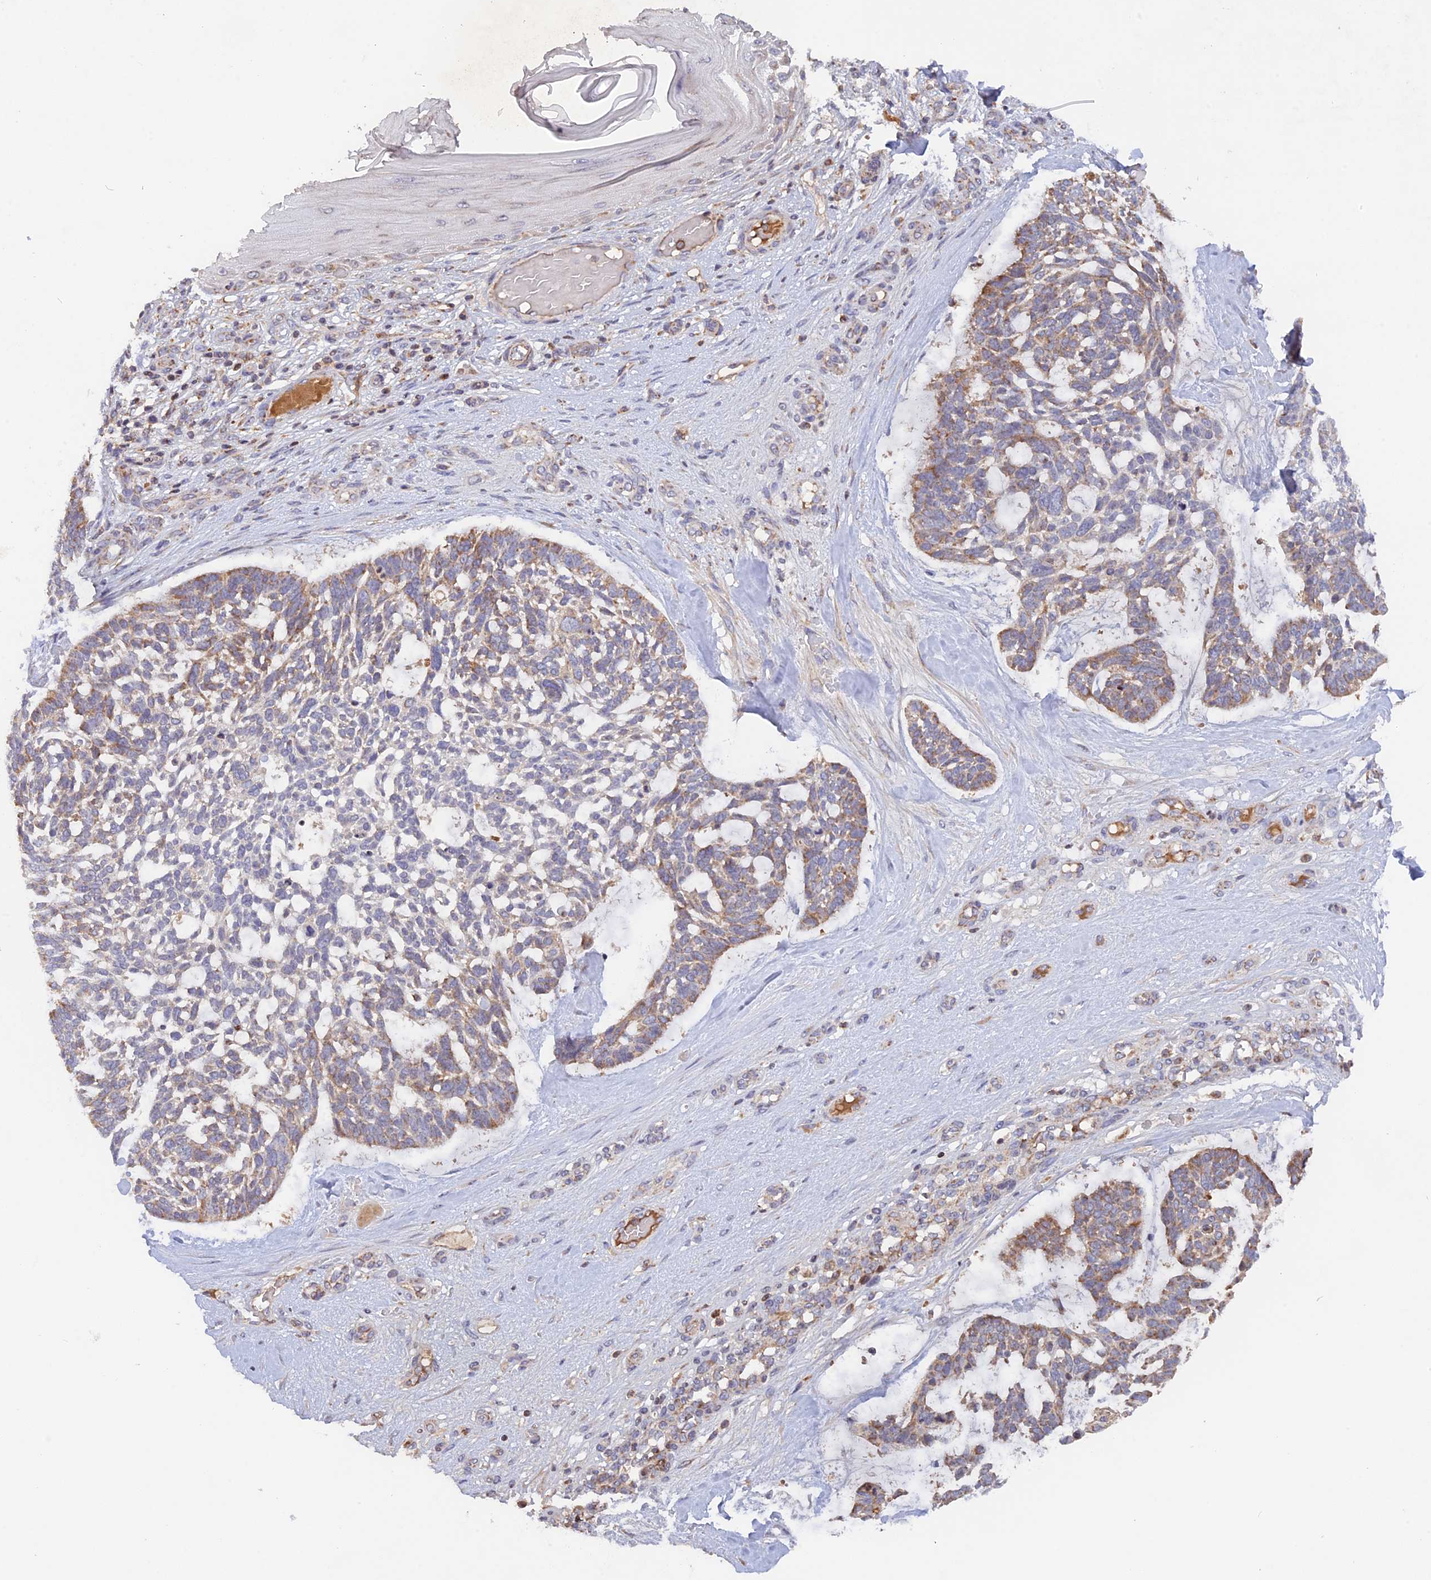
{"staining": {"intensity": "weak", "quantity": "<25%", "location": "cytoplasmic/membranous"}, "tissue": "skin cancer", "cell_type": "Tumor cells", "image_type": "cancer", "snomed": [{"axis": "morphology", "description": "Basal cell carcinoma"}, {"axis": "topography", "description": "Skin"}], "caption": "Tumor cells show no significant expression in skin basal cell carcinoma. (Immunohistochemistry (ihc), brightfield microscopy, high magnification).", "gene": "MPV17L", "patient": {"sex": "male", "age": 88}}